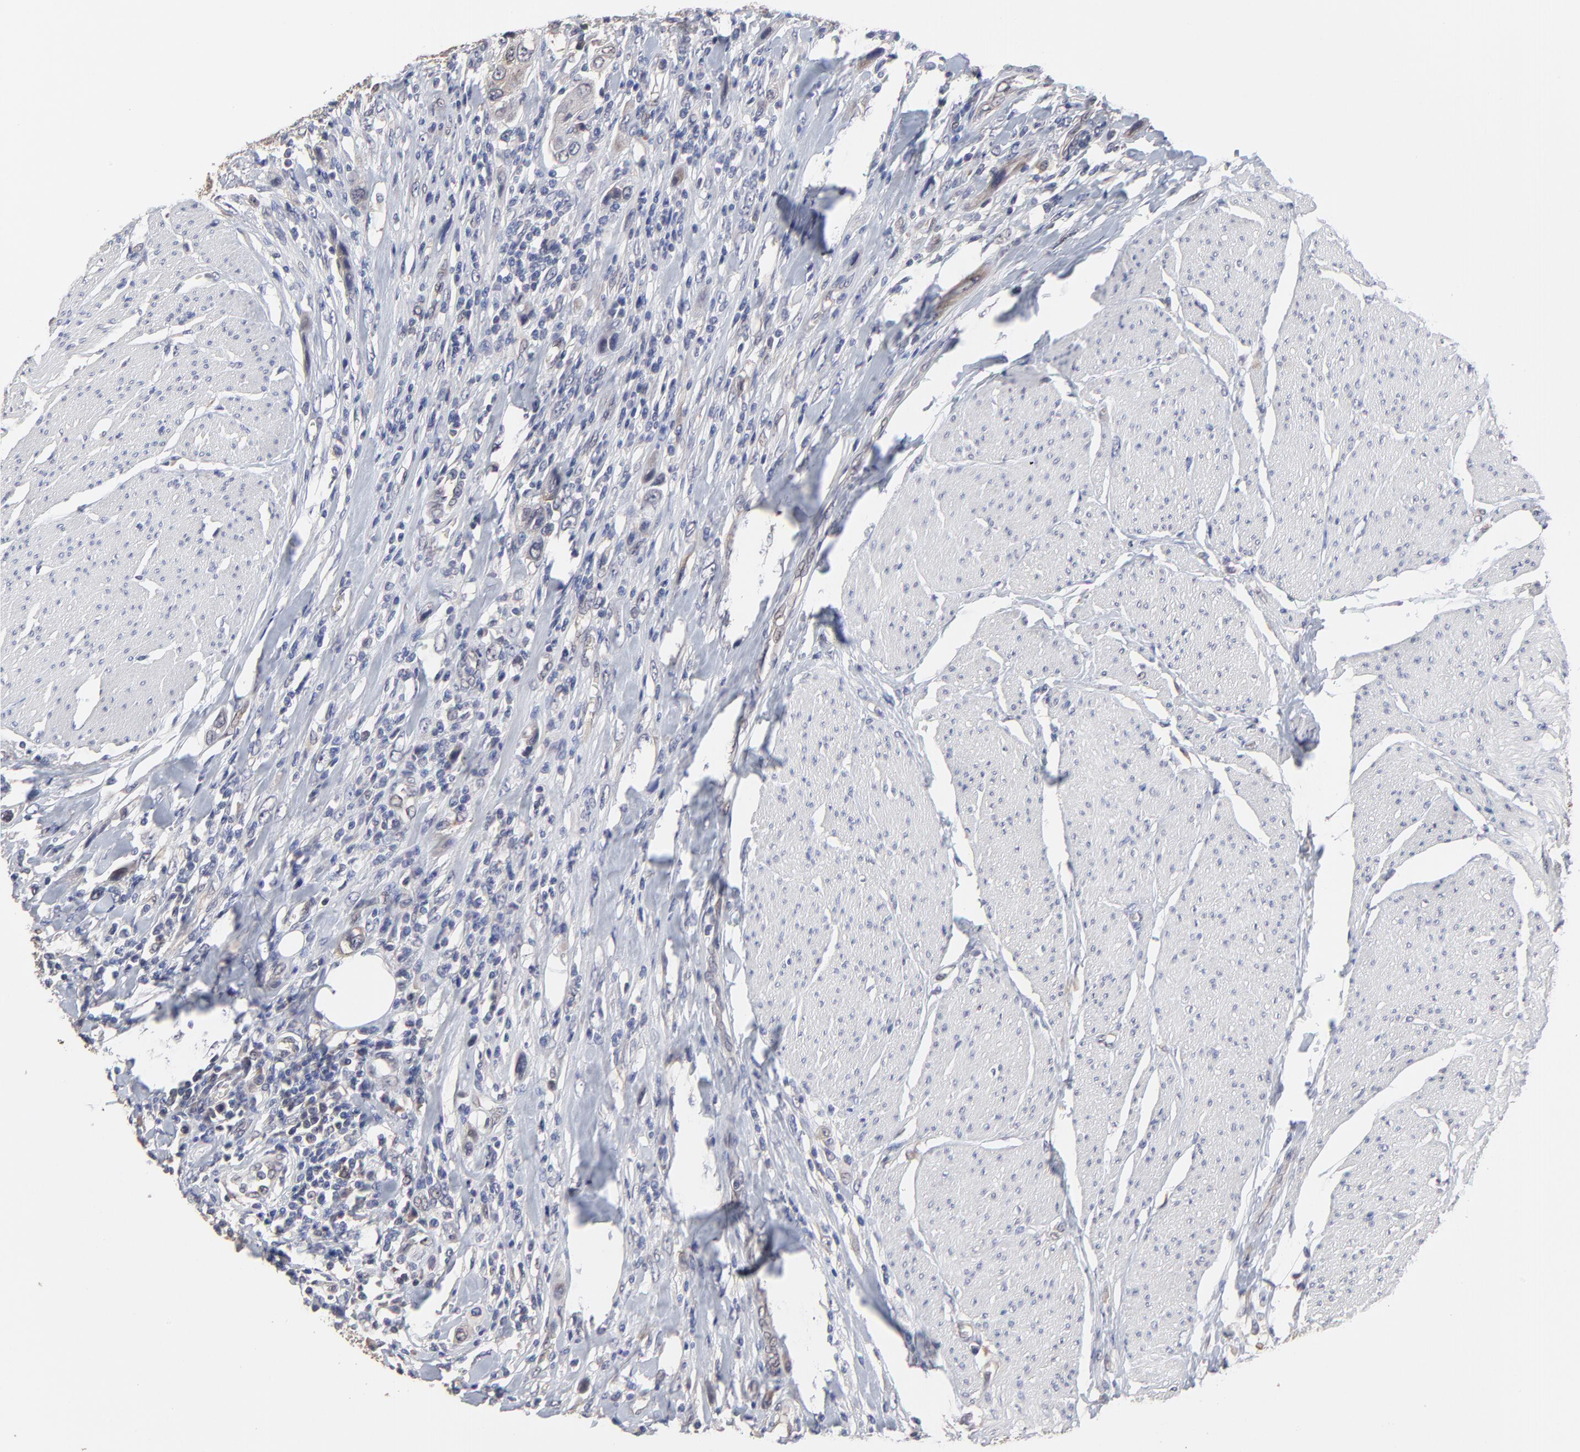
{"staining": {"intensity": "weak", "quantity": "<25%", "location": "cytoplasmic/membranous"}, "tissue": "urothelial cancer", "cell_type": "Tumor cells", "image_type": "cancer", "snomed": [{"axis": "morphology", "description": "Urothelial carcinoma, High grade"}, {"axis": "topography", "description": "Urinary bladder"}], "caption": "Urothelial carcinoma (high-grade) was stained to show a protein in brown. There is no significant expression in tumor cells.", "gene": "CCT2", "patient": {"sex": "male", "age": 50}}